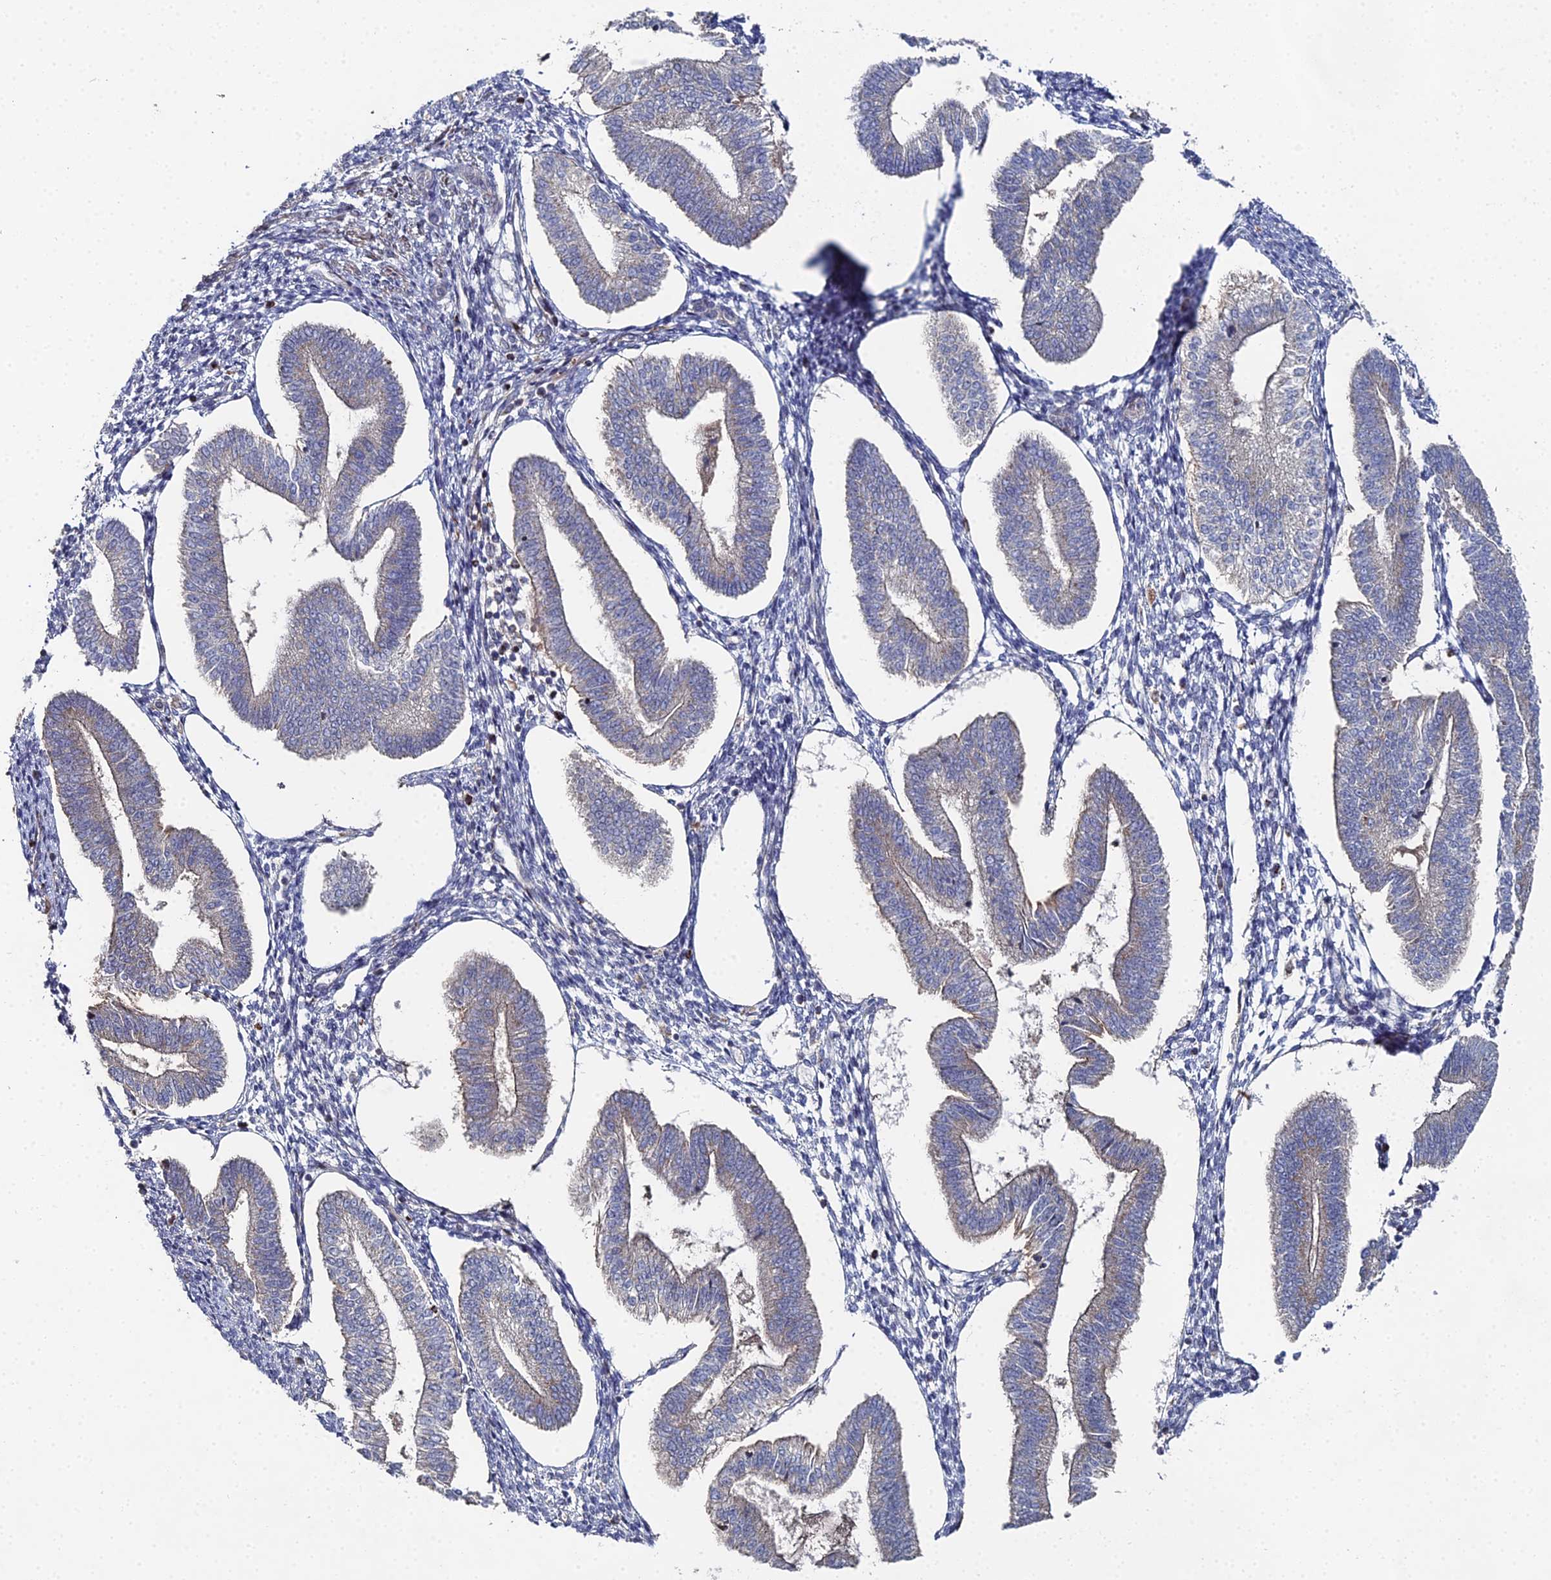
{"staining": {"intensity": "negative", "quantity": "none", "location": "none"}, "tissue": "endometrium", "cell_type": "Cells in endometrial stroma", "image_type": "normal", "snomed": [{"axis": "morphology", "description": "Normal tissue, NOS"}, {"axis": "topography", "description": "Endometrium"}], "caption": "Histopathology image shows no significant protein expression in cells in endometrial stroma of normal endometrium. Brightfield microscopy of IHC stained with DAB (3,3'-diaminobenzidine) (brown) and hematoxylin (blue), captured at high magnification.", "gene": "SGMS1", "patient": {"sex": "female", "age": 34}}